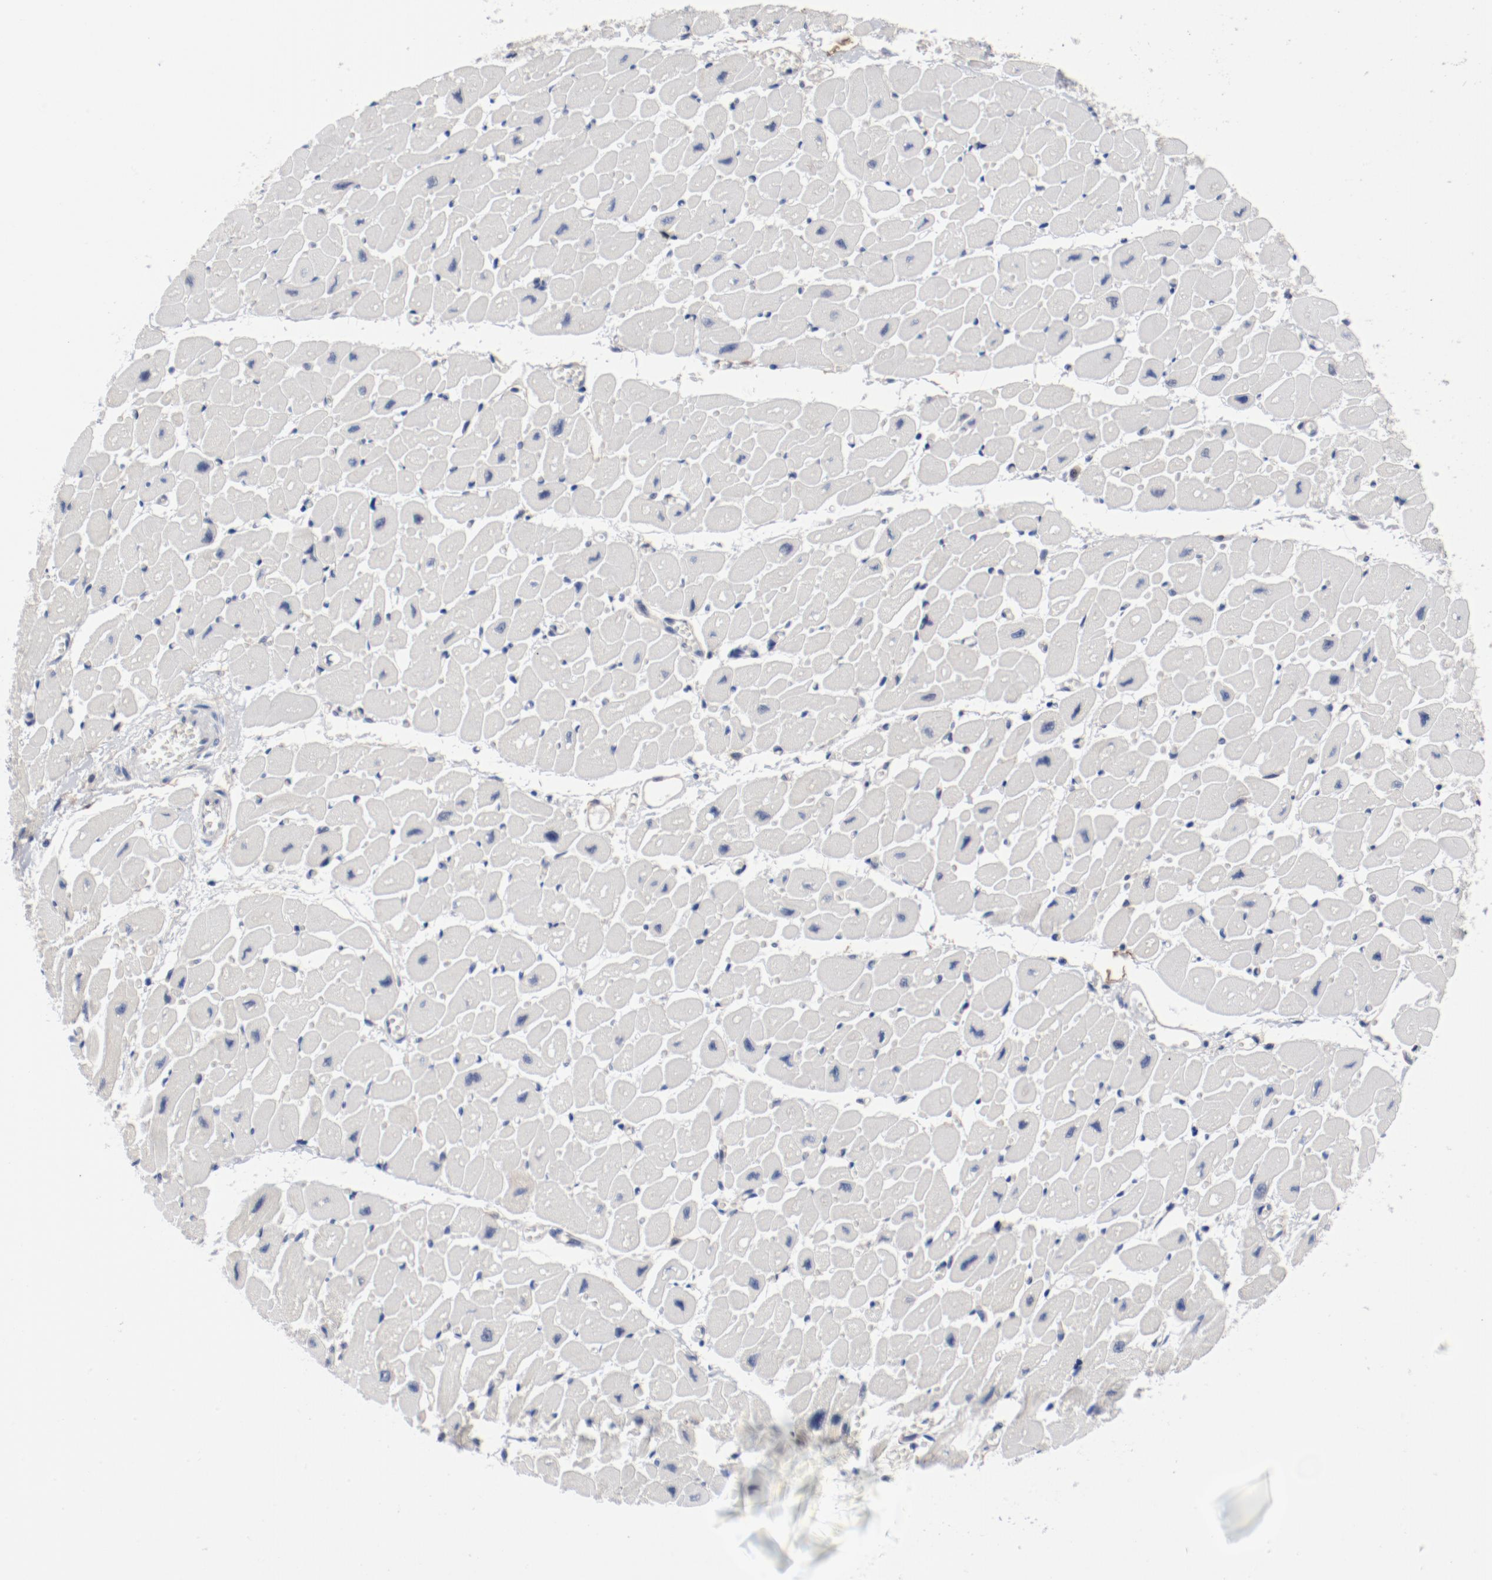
{"staining": {"intensity": "negative", "quantity": "none", "location": "none"}, "tissue": "heart muscle", "cell_type": "Cardiomyocytes", "image_type": "normal", "snomed": [{"axis": "morphology", "description": "Normal tissue, NOS"}, {"axis": "topography", "description": "Heart"}], "caption": "Human heart muscle stained for a protein using IHC displays no expression in cardiomyocytes.", "gene": "ANKLE2", "patient": {"sex": "female", "age": 54}}